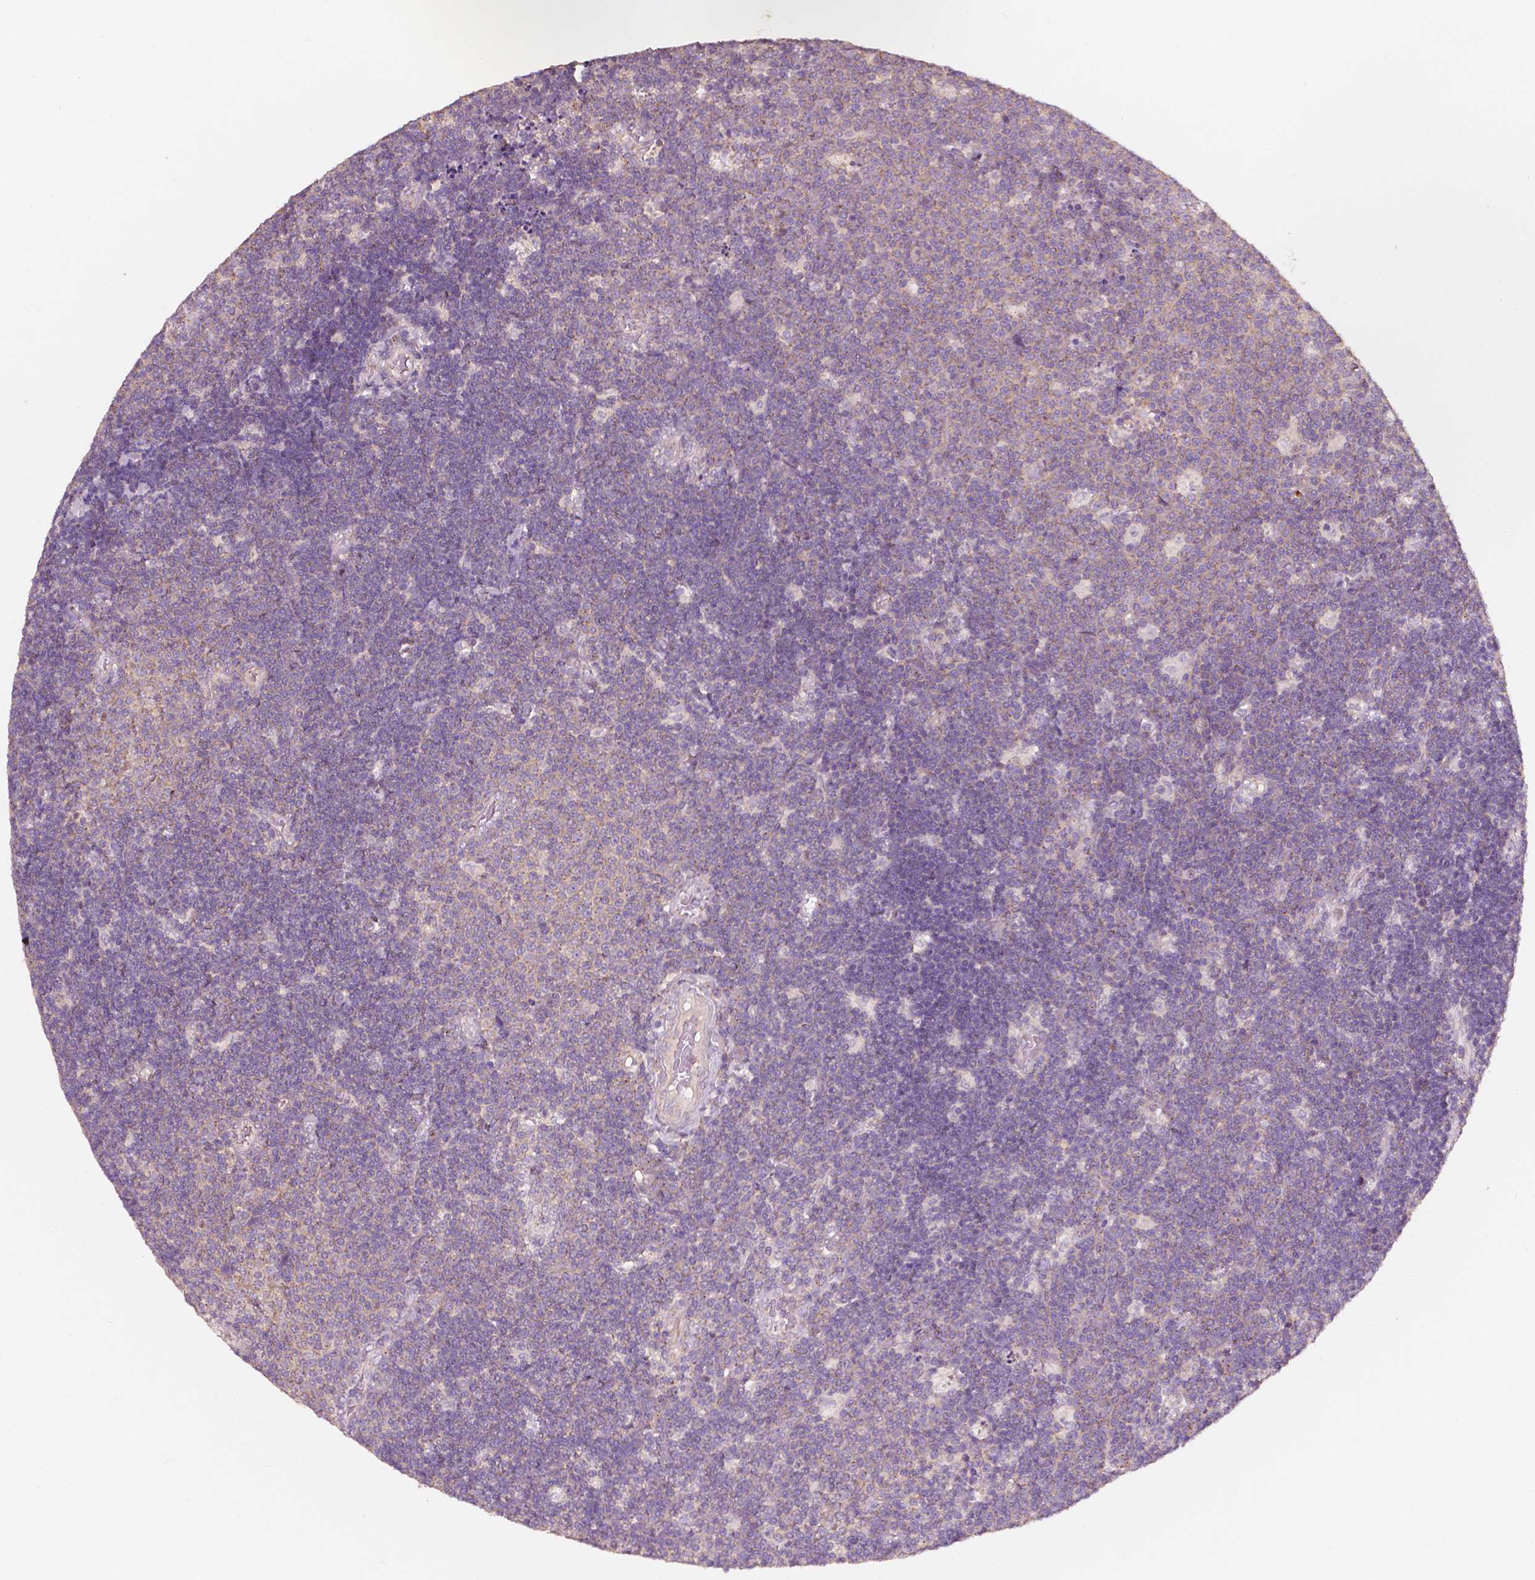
{"staining": {"intensity": "weak", "quantity": "<25%", "location": "cytoplasmic/membranous"}, "tissue": "lymphoma", "cell_type": "Tumor cells", "image_type": "cancer", "snomed": [{"axis": "morphology", "description": "Malignant lymphoma, non-Hodgkin's type, Low grade"}, {"axis": "topography", "description": "Brain"}], "caption": "A photomicrograph of human lymphoma is negative for staining in tumor cells. (Brightfield microscopy of DAB immunohistochemistry at high magnification).", "gene": "CHPT1", "patient": {"sex": "female", "age": 66}}